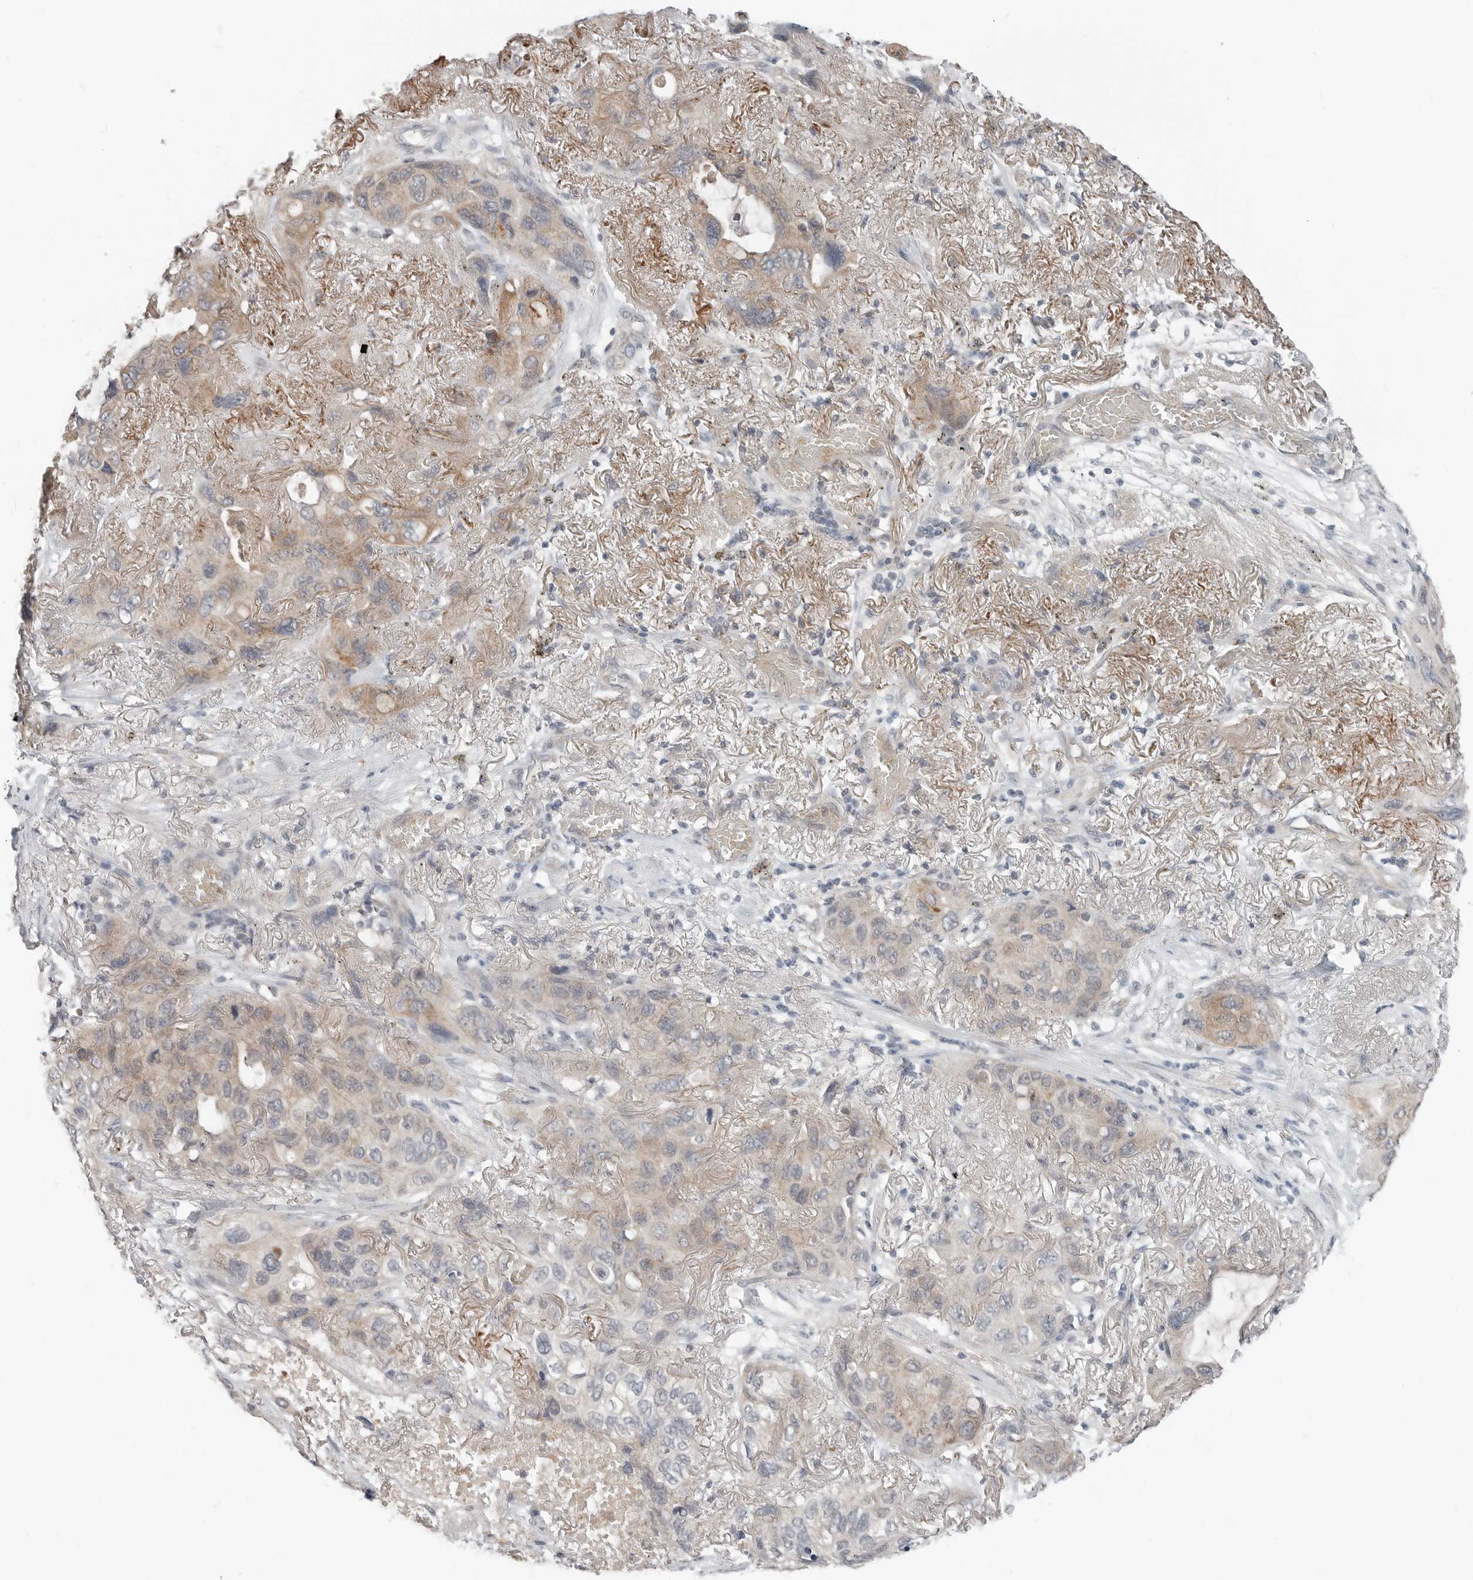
{"staining": {"intensity": "weak", "quantity": "25%-75%", "location": "cytoplasmic/membranous"}, "tissue": "lung cancer", "cell_type": "Tumor cells", "image_type": "cancer", "snomed": [{"axis": "morphology", "description": "Squamous cell carcinoma, NOS"}, {"axis": "topography", "description": "Lung"}], "caption": "IHC staining of lung squamous cell carcinoma, which demonstrates low levels of weak cytoplasmic/membranous staining in about 25%-75% of tumor cells indicating weak cytoplasmic/membranous protein staining. The staining was performed using DAB (3,3'-diaminobenzidine) (brown) for protein detection and nuclei were counterstained in hematoxylin (blue).", "gene": "FCRLB", "patient": {"sex": "female", "age": 73}}